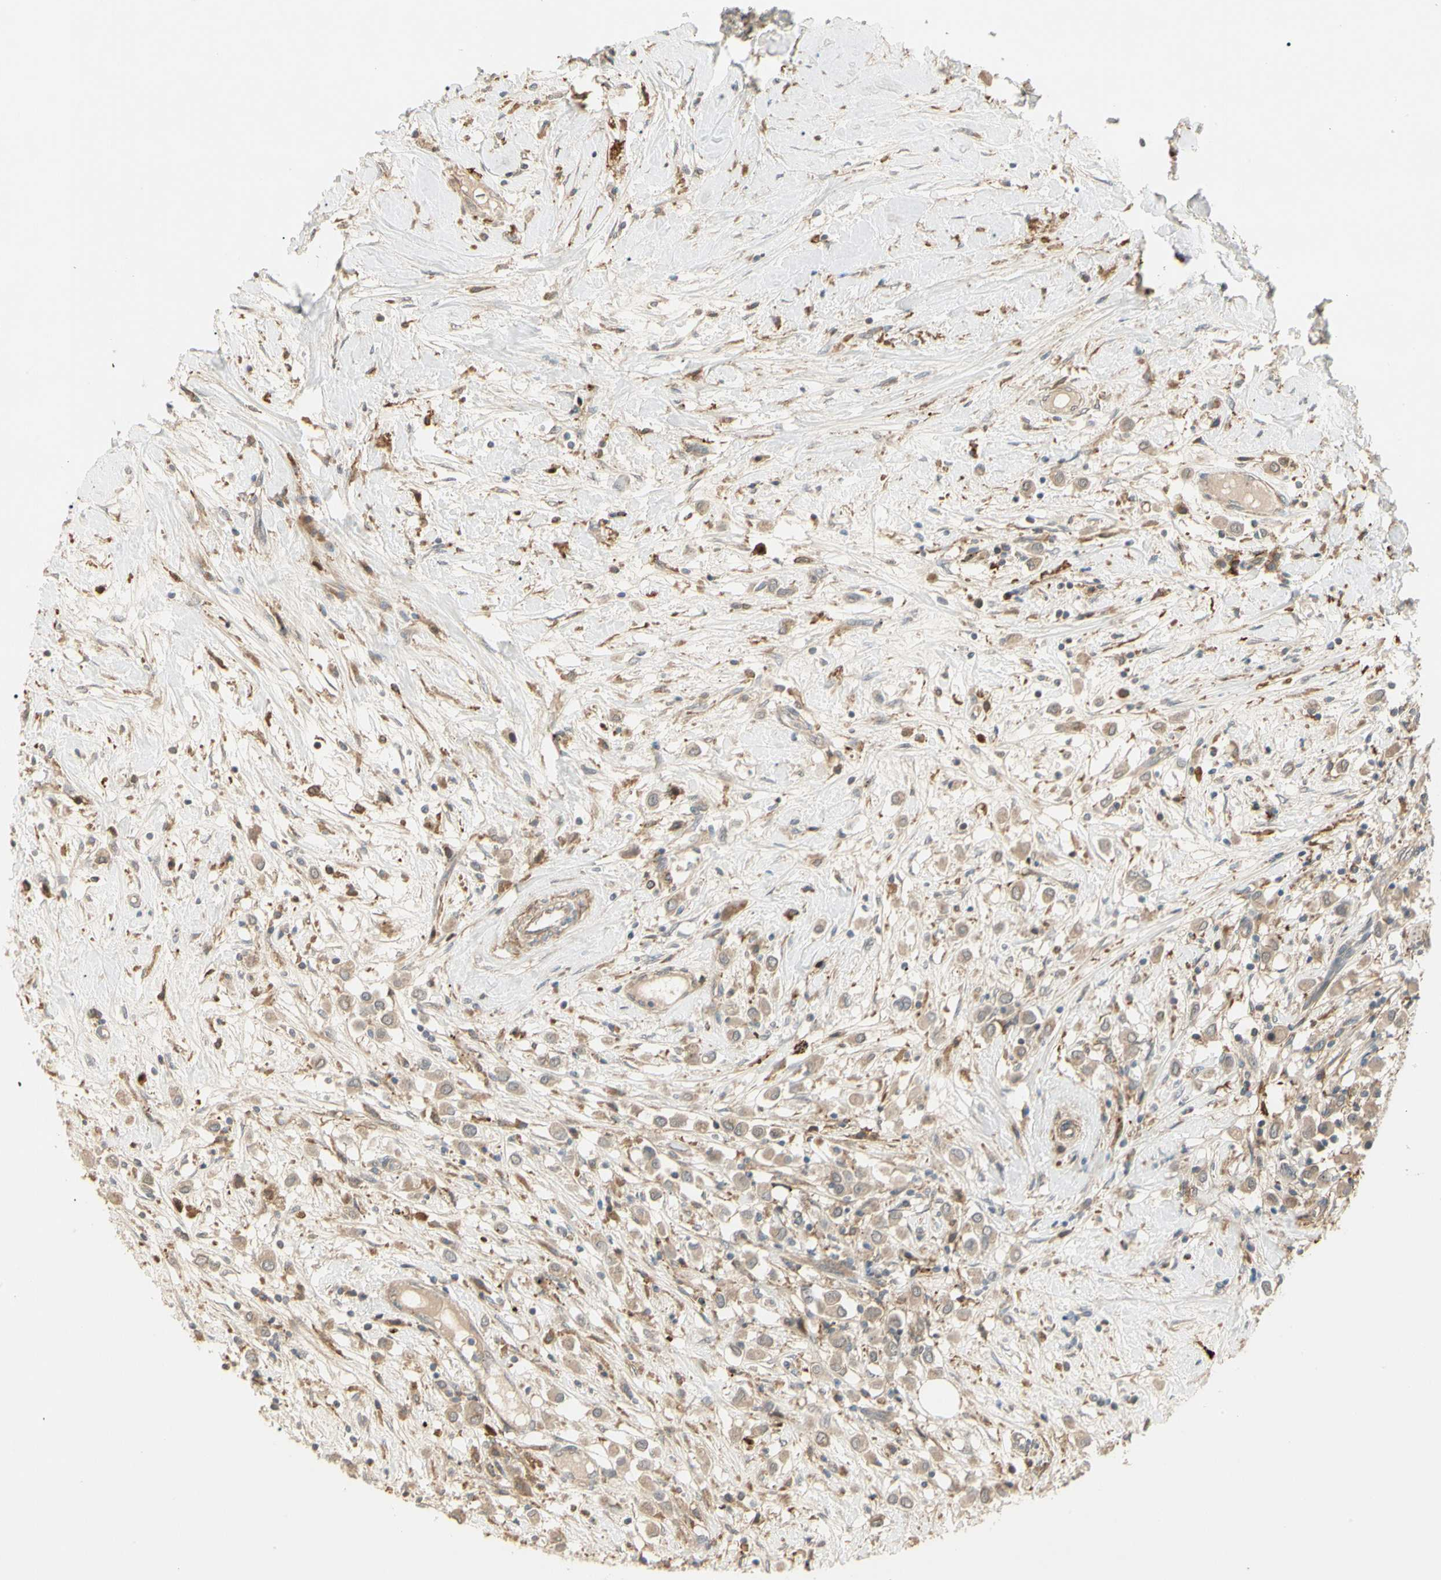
{"staining": {"intensity": "moderate", "quantity": ">75%", "location": "cytoplasmic/membranous"}, "tissue": "breast cancer", "cell_type": "Tumor cells", "image_type": "cancer", "snomed": [{"axis": "morphology", "description": "Duct carcinoma"}, {"axis": "topography", "description": "Breast"}], "caption": "A photomicrograph of breast cancer stained for a protein exhibits moderate cytoplasmic/membranous brown staining in tumor cells.", "gene": "F2R", "patient": {"sex": "female", "age": 61}}